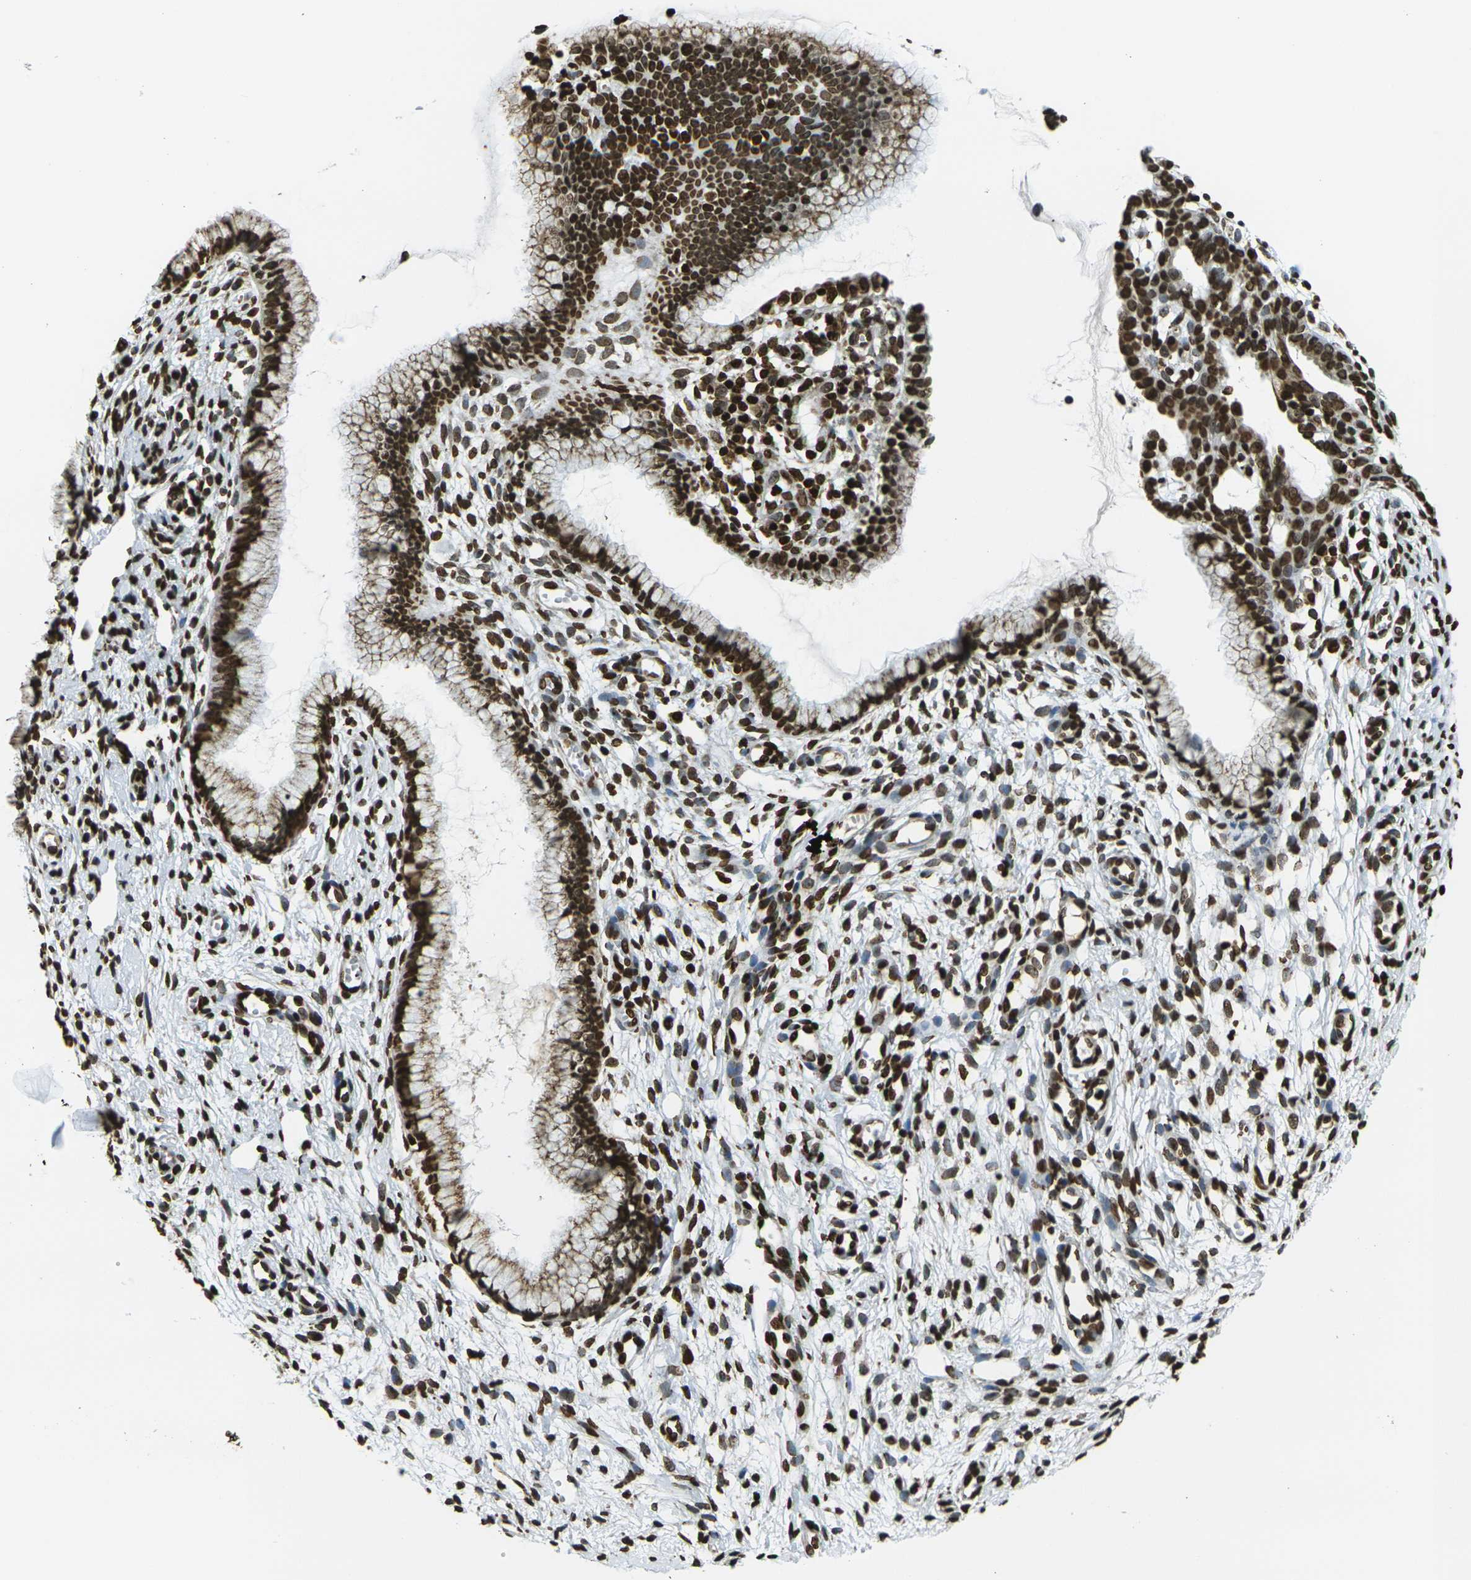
{"staining": {"intensity": "strong", "quantity": ">75%", "location": "nuclear"}, "tissue": "cervix", "cell_type": "Glandular cells", "image_type": "normal", "snomed": [{"axis": "morphology", "description": "Normal tissue, NOS"}, {"axis": "topography", "description": "Cervix"}], "caption": "Immunohistochemistry image of unremarkable human cervix stained for a protein (brown), which reveals high levels of strong nuclear positivity in about >75% of glandular cells.", "gene": "H1", "patient": {"sex": "female", "age": 65}}